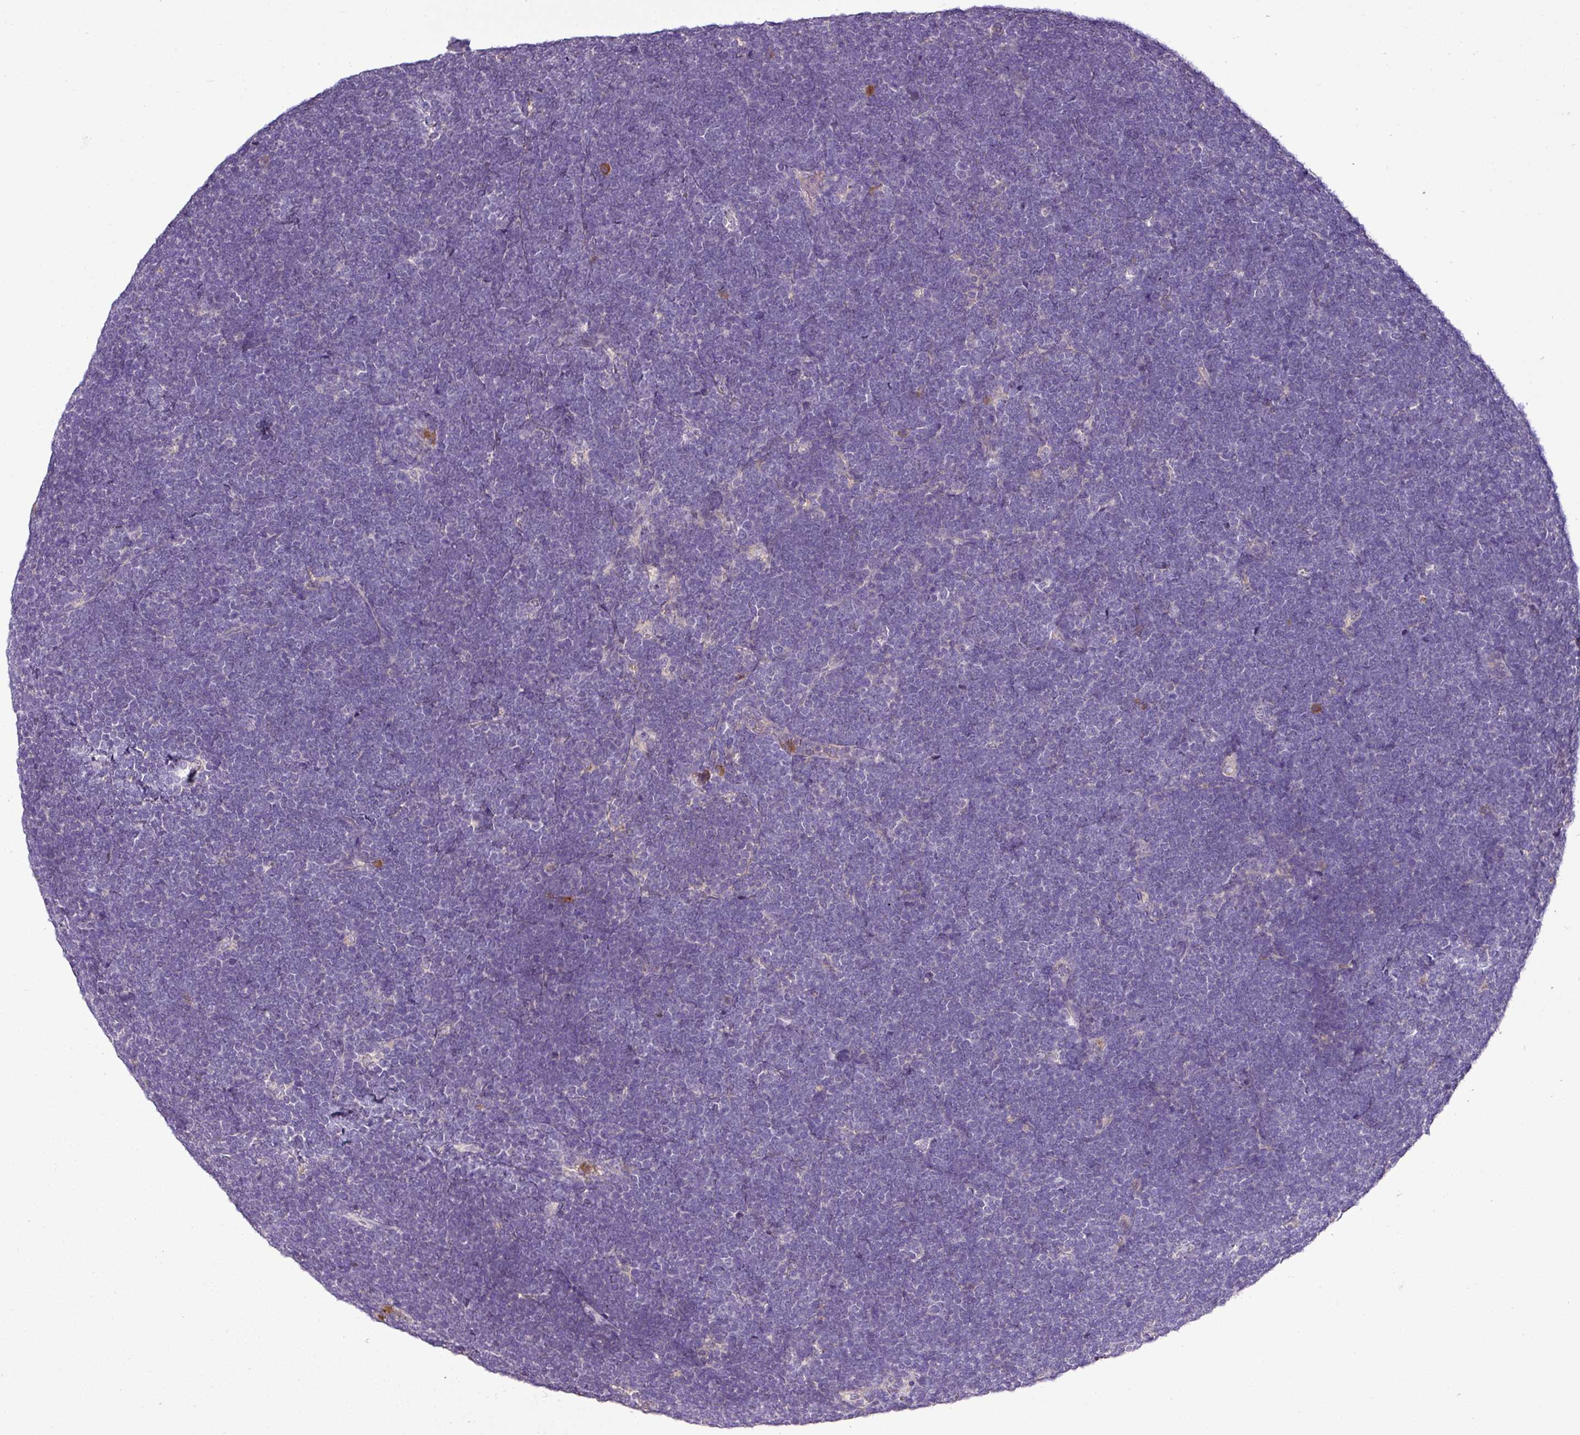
{"staining": {"intensity": "negative", "quantity": "none", "location": "none"}, "tissue": "lymphoma", "cell_type": "Tumor cells", "image_type": "cancer", "snomed": [{"axis": "morphology", "description": "Malignant lymphoma, non-Hodgkin's type, High grade"}, {"axis": "topography", "description": "Lymph node"}], "caption": "DAB (3,3'-diaminobenzidine) immunohistochemical staining of human lymphoma shows no significant staining in tumor cells. (DAB (3,3'-diaminobenzidine) IHC visualized using brightfield microscopy, high magnification).", "gene": "CAB39L", "patient": {"sex": "male", "age": 13}}